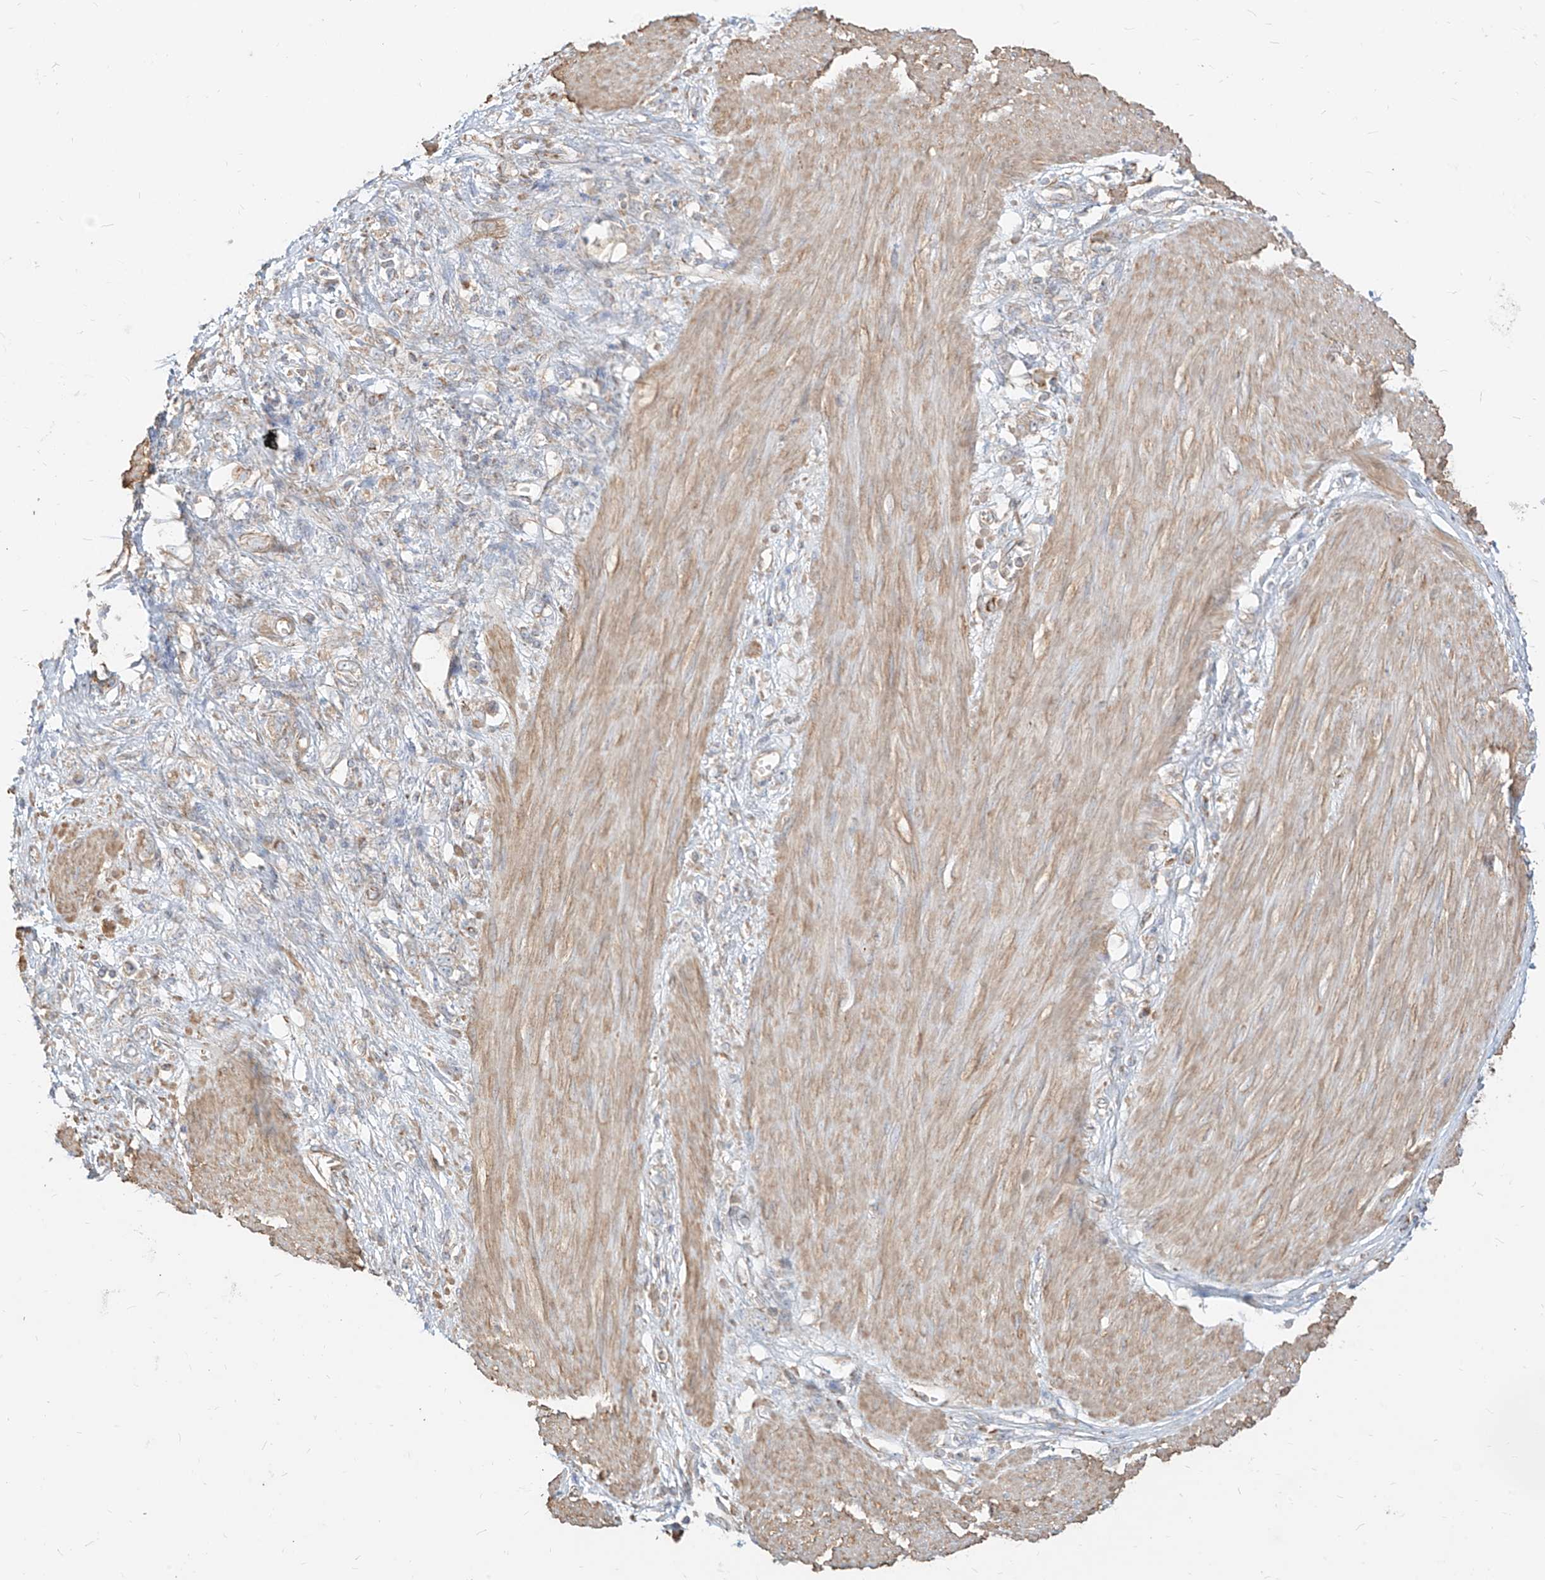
{"staining": {"intensity": "weak", "quantity": ">75%", "location": "cytoplasmic/membranous"}, "tissue": "stomach cancer", "cell_type": "Tumor cells", "image_type": "cancer", "snomed": [{"axis": "morphology", "description": "Adenocarcinoma, NOS"}, {"axis": "topography", "description": "Stomach"}], "caption": "Adenocarcinoma (stomach) tissue shows weak cytoplasmic/membranous staining in approximately >75% of tumor cells, visualized by immunohistochemistry.", "gene": "PLCL1", "patient": {"sex": "female", "age": 76}}